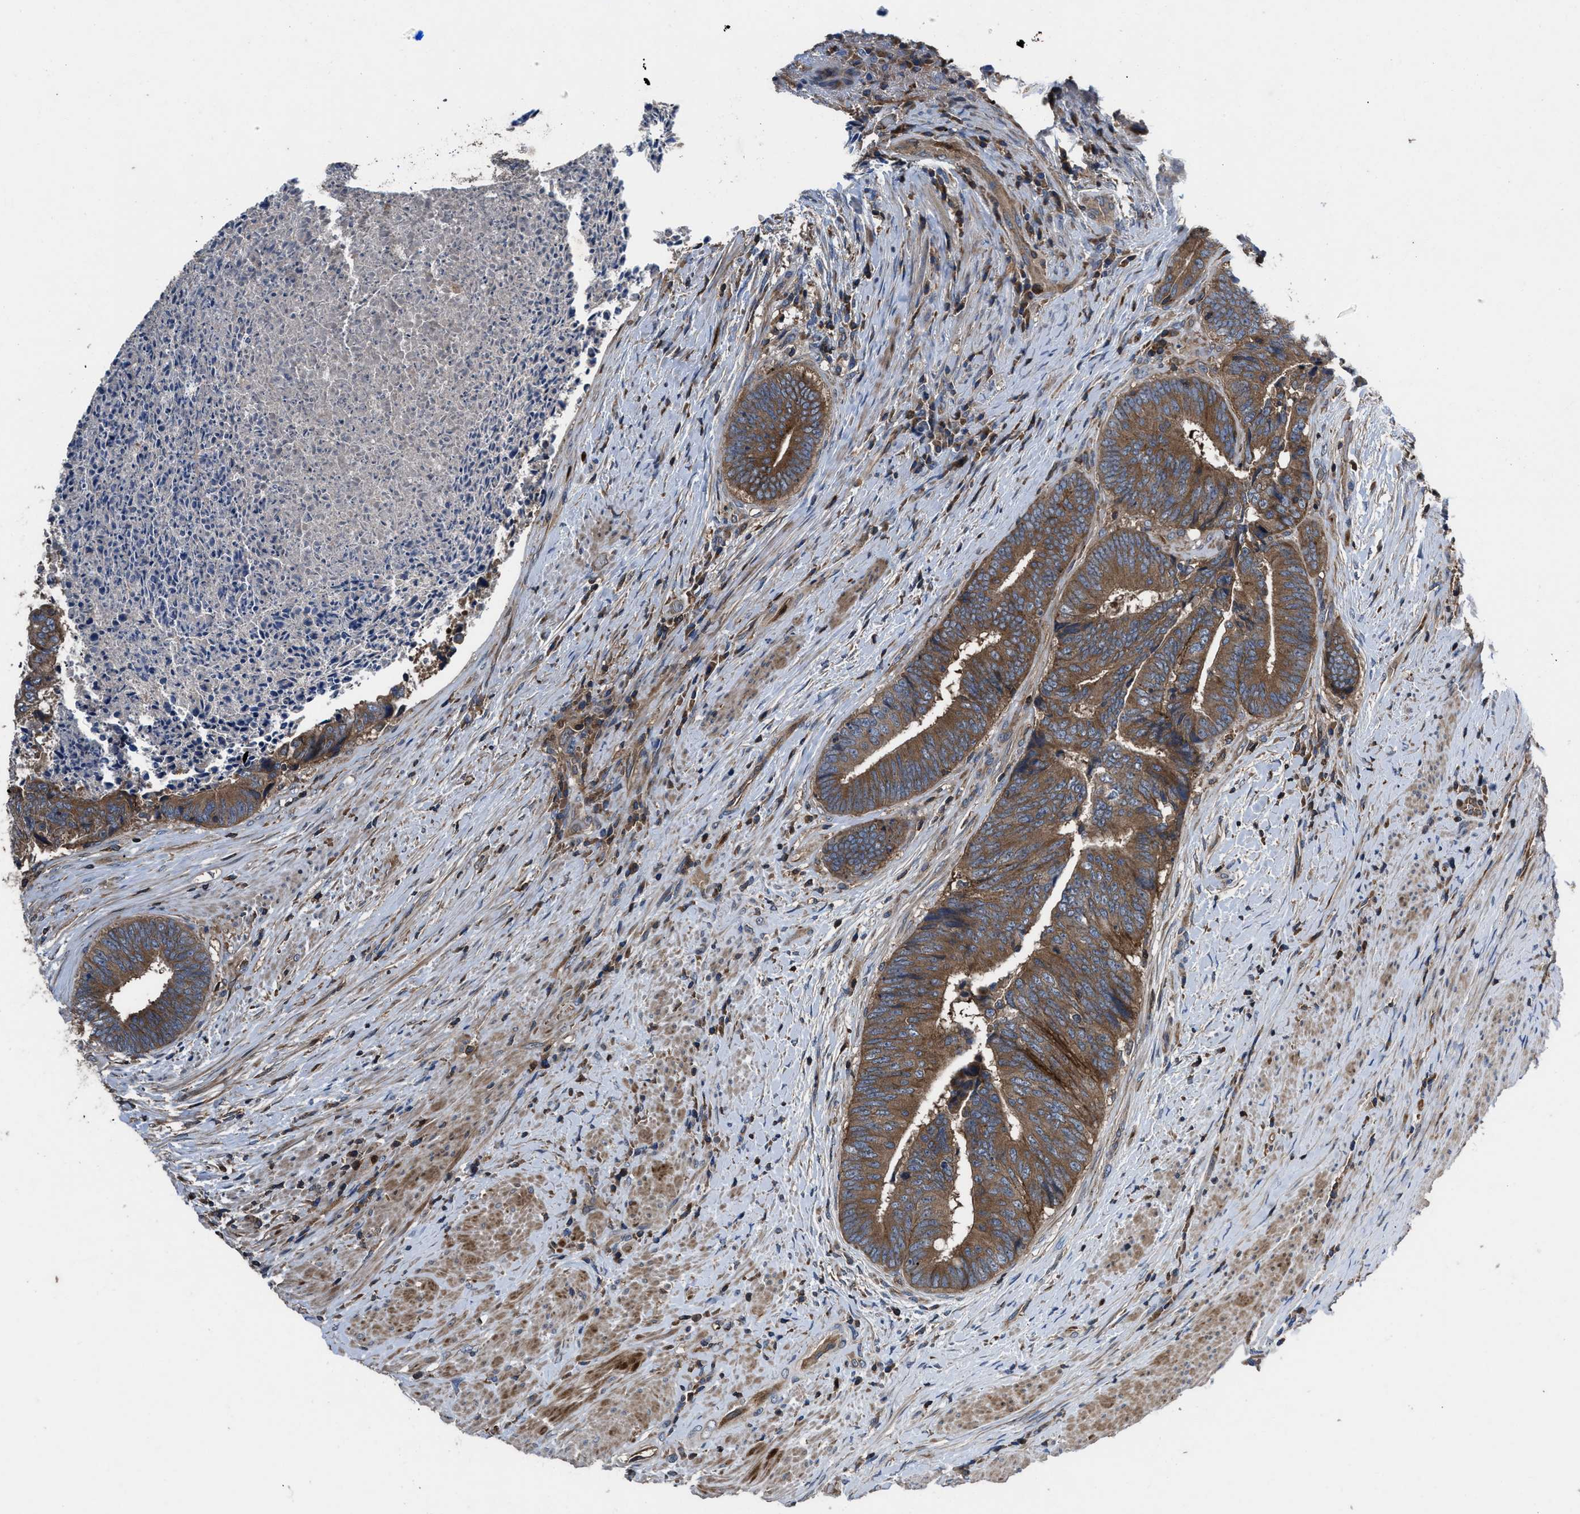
{"staining": {"intensity": "moderate", "quantity": ">75%", "location": "cytoplasmic/membranous"}, "tissue": "colorectal cancer", "cell_type": "Tumor cells", "image_type": "cancer", "snomed": [{"axis": "morphology", "description": "Adenocarcinoma, NOS"}, {"axis": "topography", "description": "Rectum"}], "caption": "Moderate cytoplasmic/membranous positivity is present in about >75% of tumor cells in colorectal cancer.", "gene": "YBEY", "patient": {"sex": "male", "age": 72}}